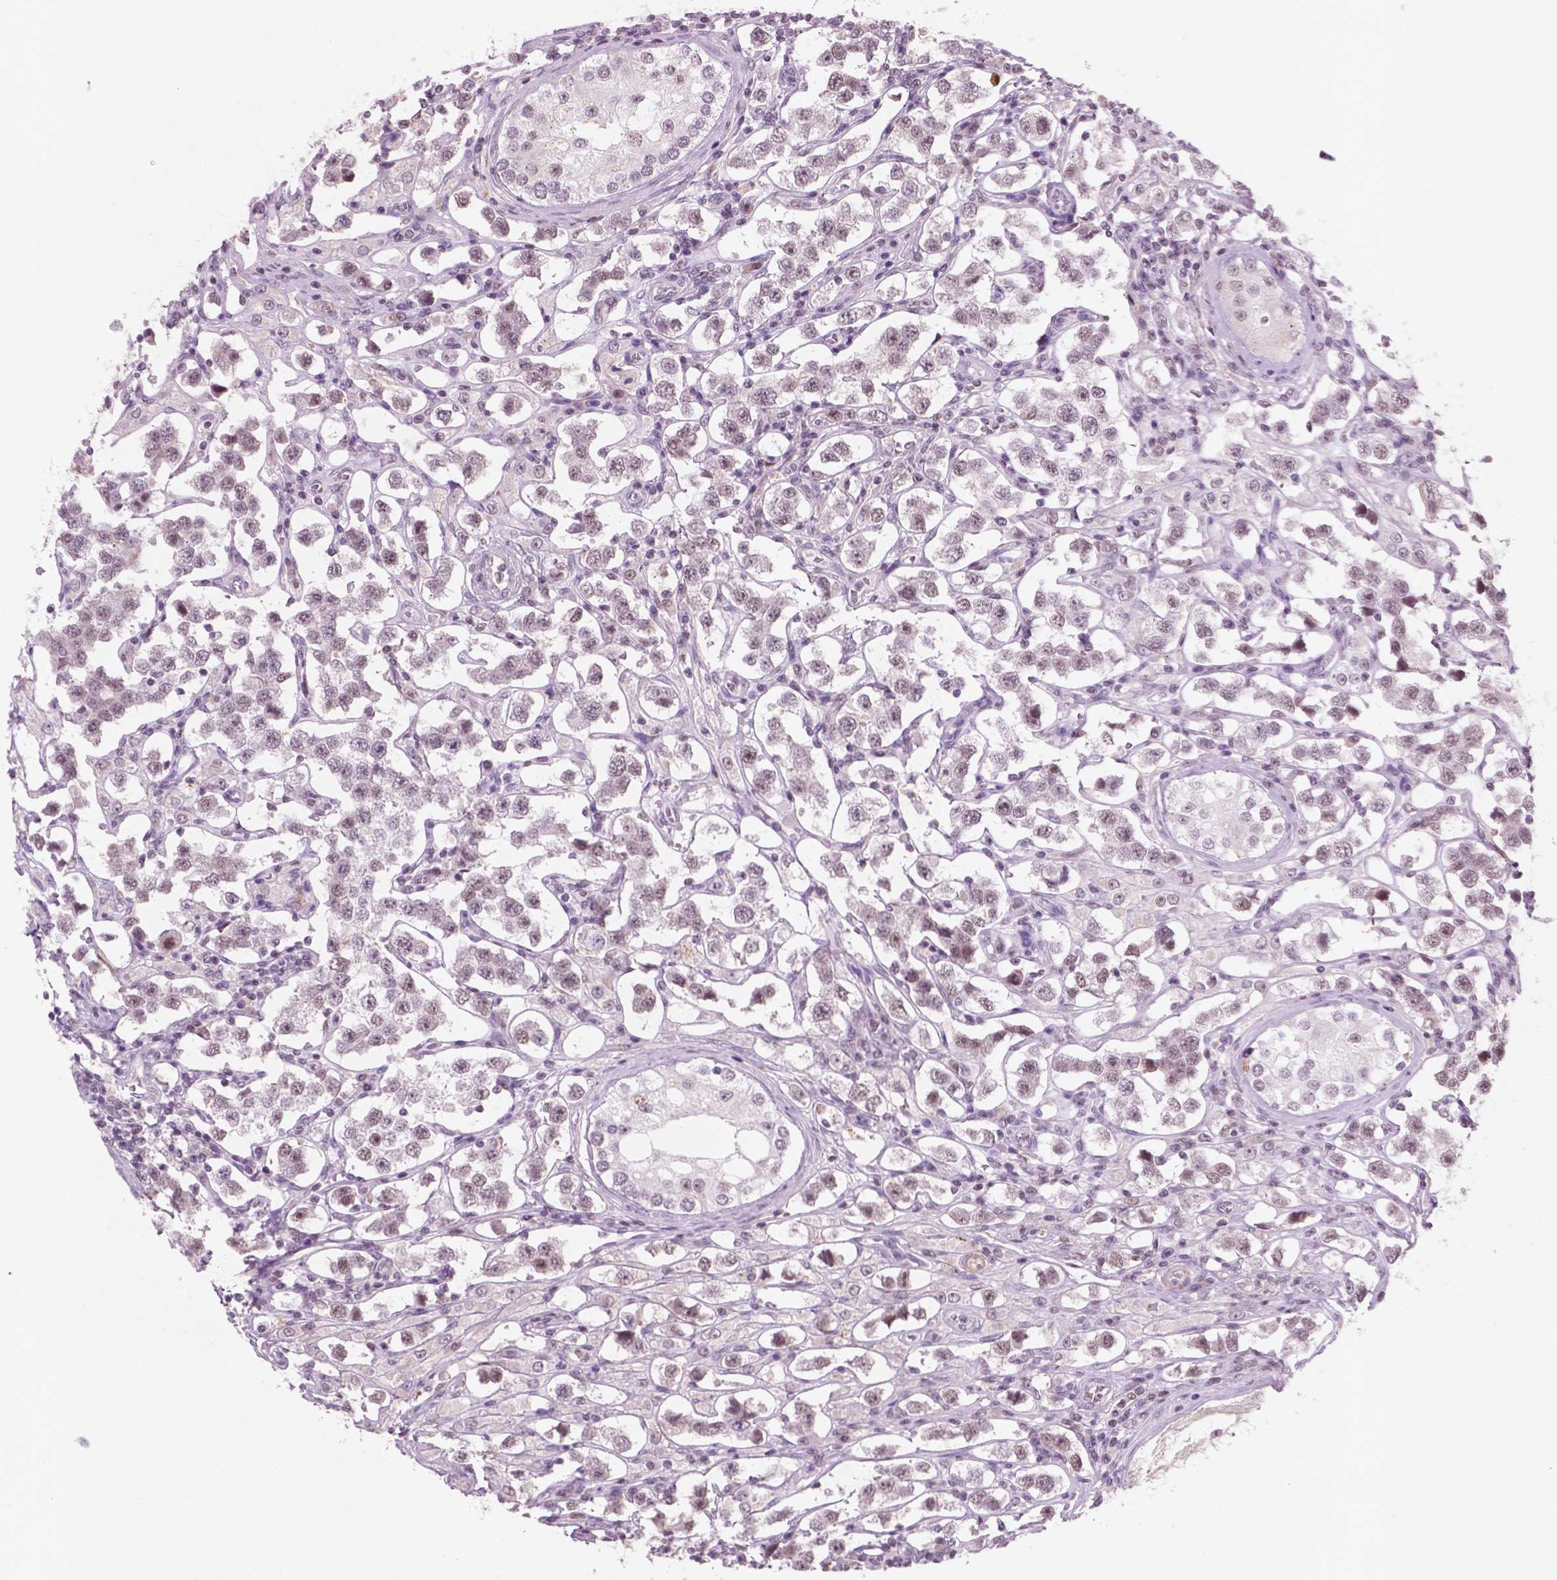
{"staining": {"intensity": "moderate", "quantity": "25%-75%", "location": "nuclear"}, "tissue": "testis cancer", "cell_type": "Tumor cells", "image_type": "cancer", "snomed": [{"axis": "morphology", "description": "Seminoma, NOS"}, {"axis": "topography", "description": "Testis"}], "caption": "Protein staining of seminoma (testis) tissue demonstrates moderate nuclear expression in approximately 25%-75% of tumor cells.", "gene": "CTR9", "patient": {"sex": "male", "age": 37}}